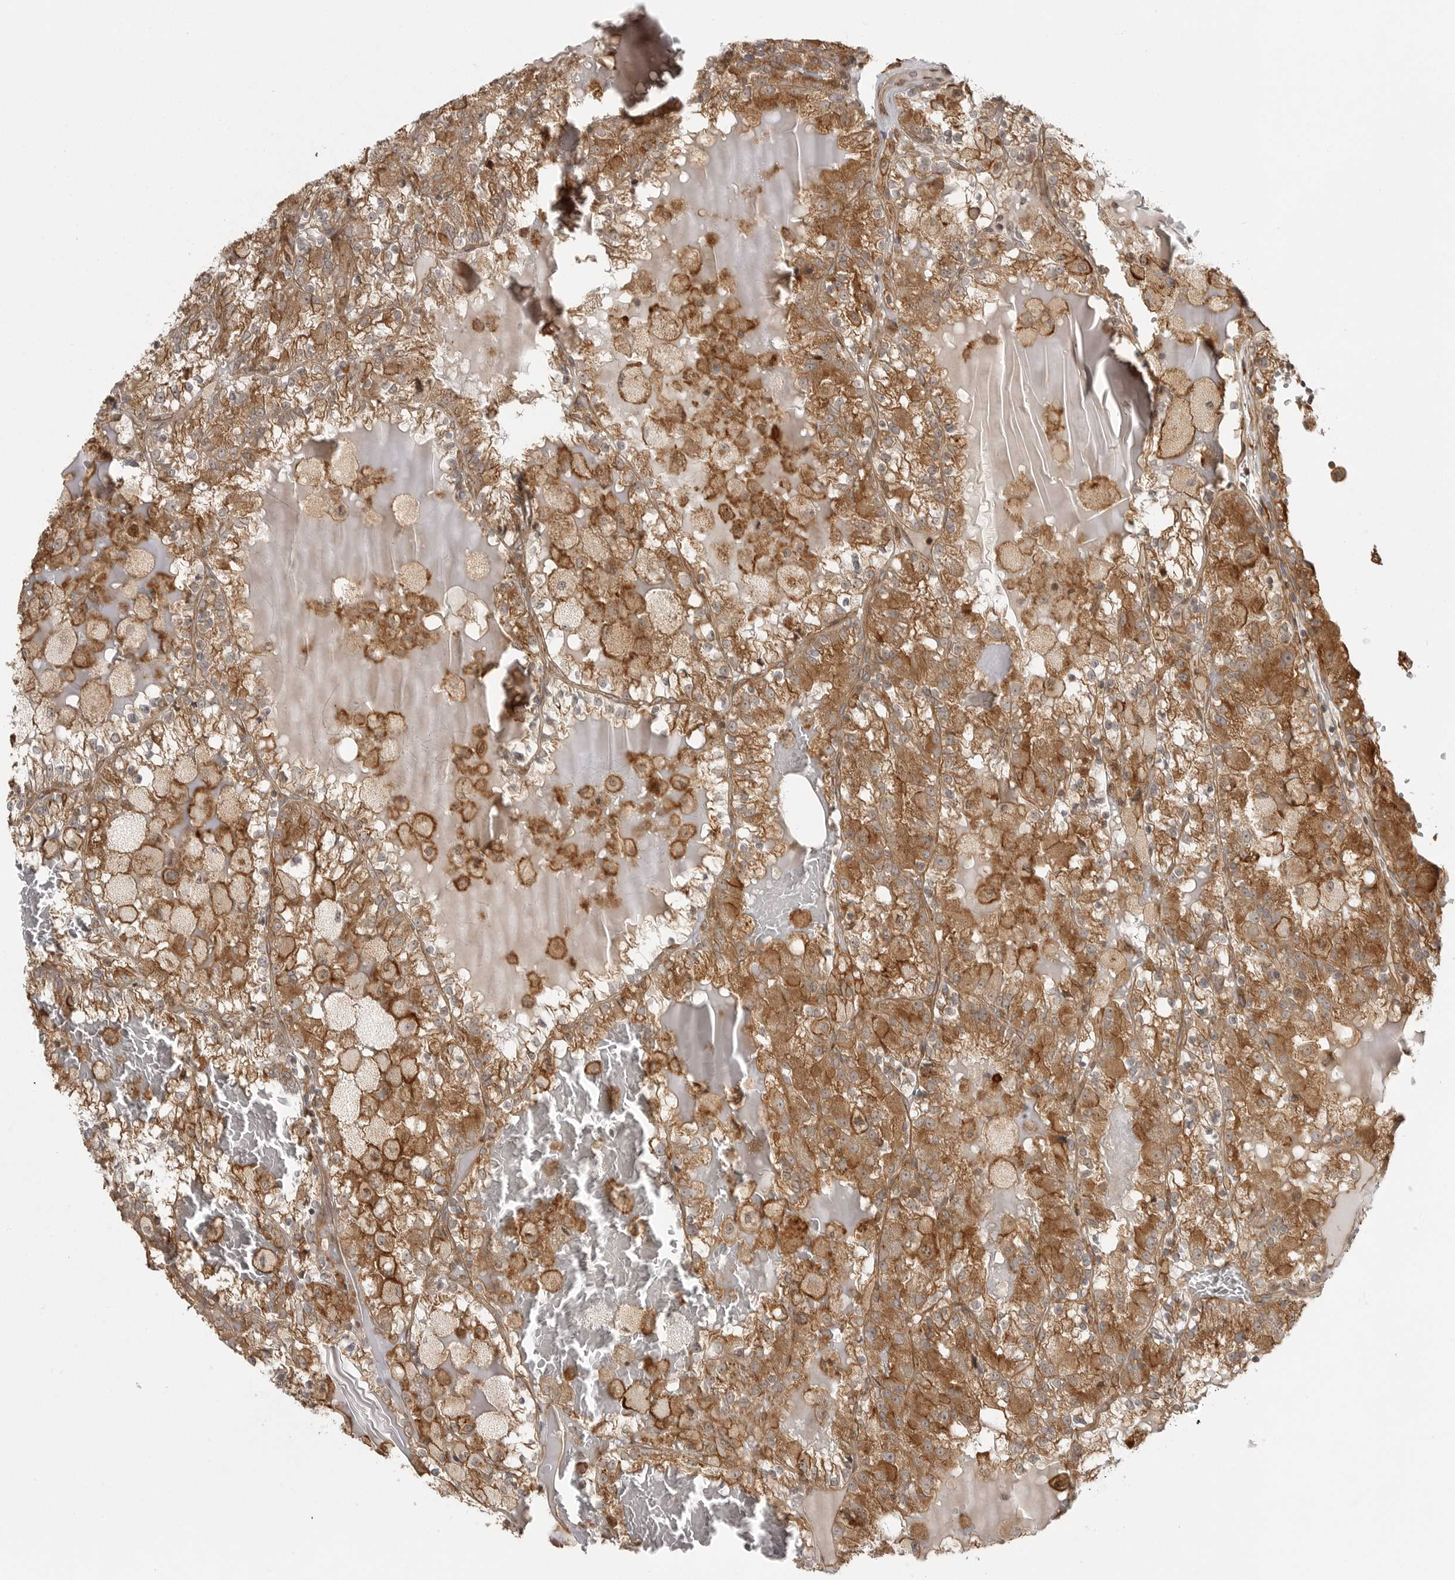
{"staining": {"intensity": "moderate", "quantity": ">75%", "location": "cytoplasmic/membranous"}, "tissue": "renal cancer", "cell_type": "Tumor cells", "image_type": "cancer", "snomed": [{"axis": "morphology", "description": "Adenocarcinoma, NOS"}, {"axis": "topography", "description": "Kidney"}], "caption": "Moderate cytoplasmic/membranous protein staining is identified in about >75% of tumor cells in adenocarcinoma (renal).", "gene": "FAT3", "patient": {"sex": "female", "age": 56}}